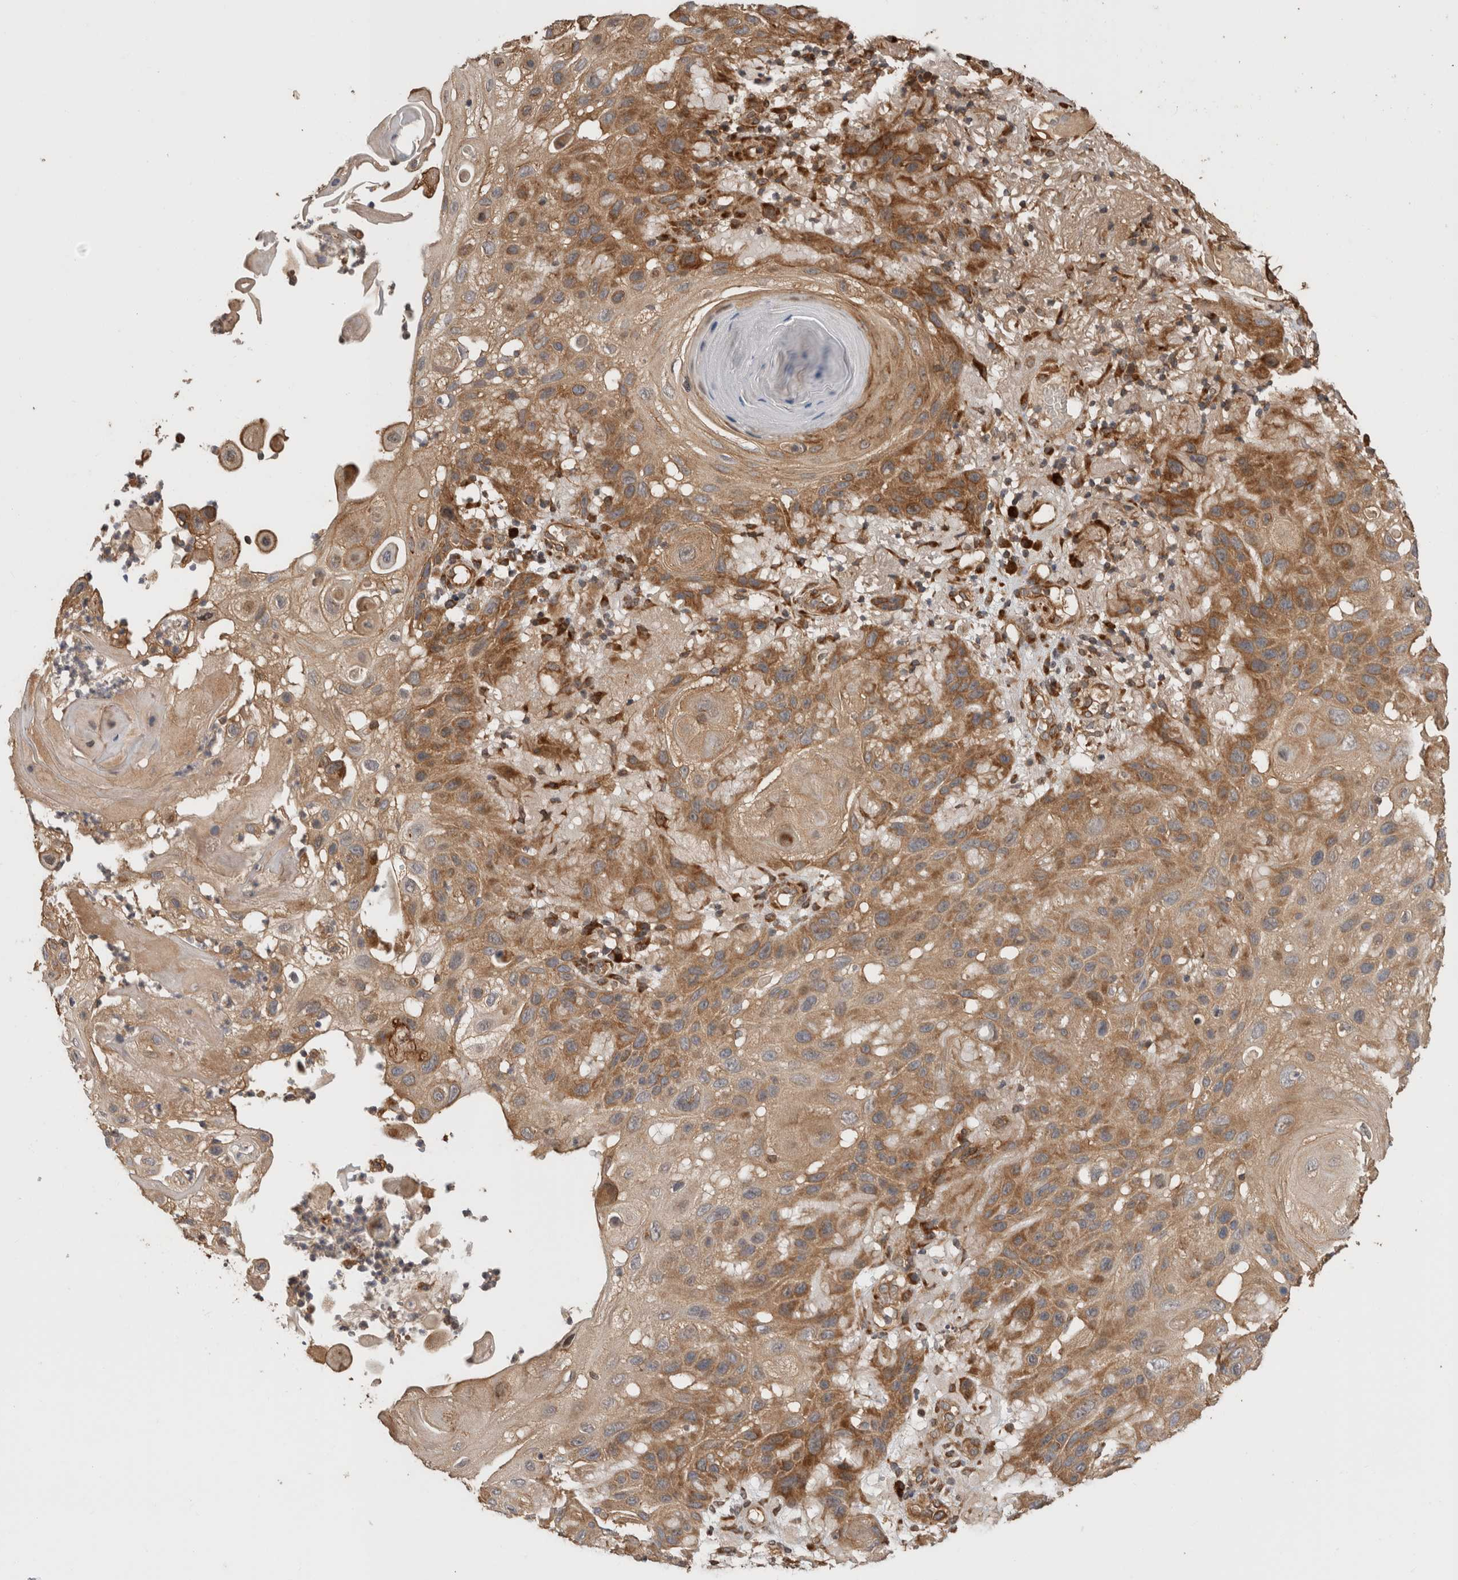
{"staining": {"intensity": "moderate", "quantity": ">75%", "location": "cytoplasmic/membranous"}, "tissue": "skin cancer", "cell_type": "Tumor cells", "image_type": "cancer", "snomed": [{"axis": "morphology", "description": "Normal tissue, NOS"}, {"axis": "morphology", "description": "Squamous cell carcinoma, NOS"}, {"axis": "topography", "description": "Skin"}], "caption": "DAB immunohistochemical staining of human skin cancer displays moderate cytoplasmic/membranous protein staining in approximately >75% of tumor cells.", "gene": "PCDHB15", "patient": {"sex": "female", "age": 96}}